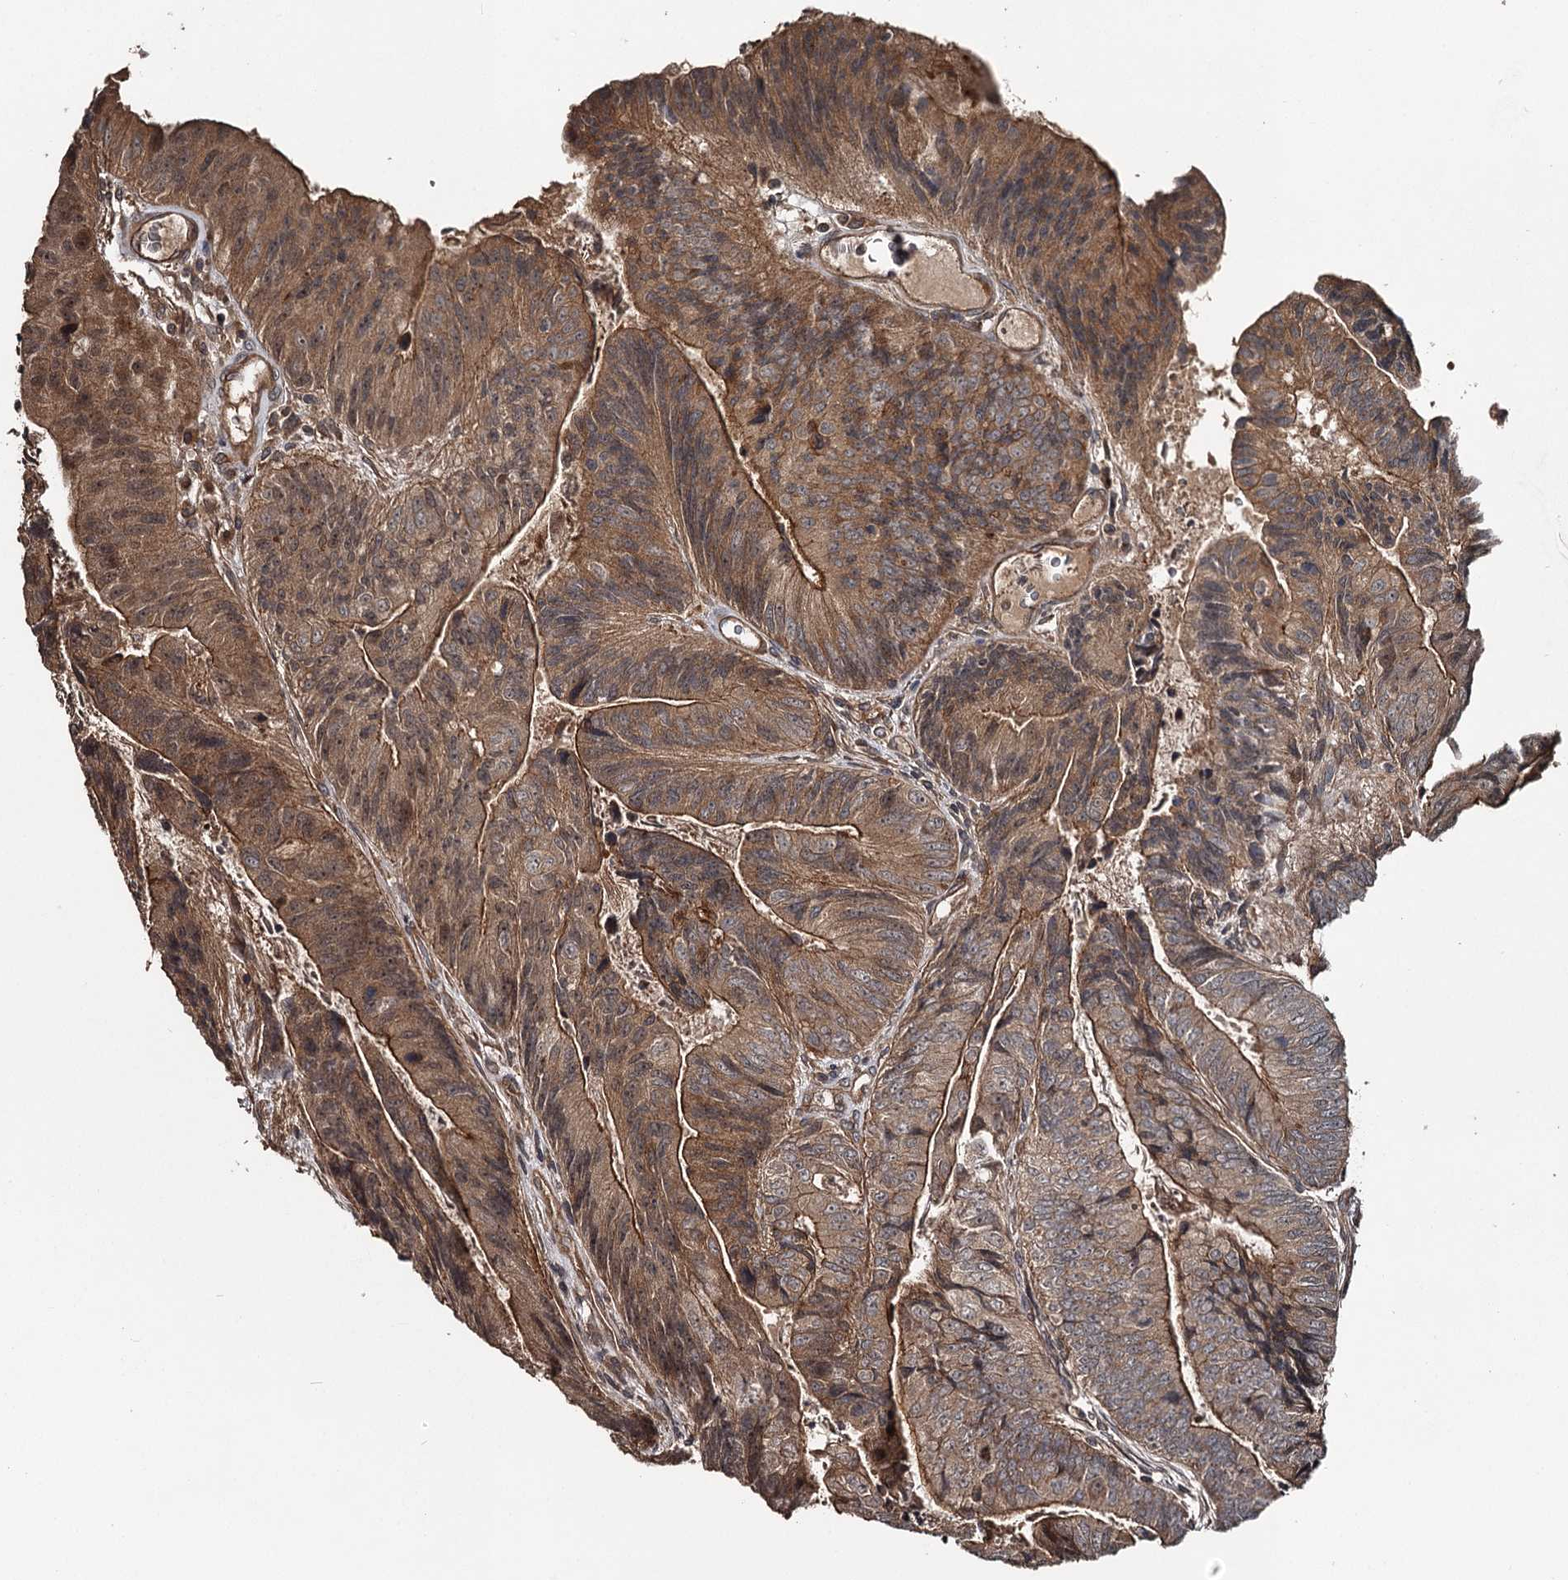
{"staining": {"intensity": "strong", "quantity": ">75%", "location": "cytoplasmic/membranous"}, "tissue": "colorectal cancer", "cell_type": "Tumor cells", "image_type": "cancer", "snomed": [{"axis": "morphology", "description": "Adenocarcinoma, NOS"}, {"axis": "topography", "description": "Colon"}], "caption": "Colorectal cancer (adenocarcinoma) tissue shows strong cytoplasmic/membranous staining in about >75% of tumor cells", "gene": "RAB21", "patient": {"sex": "female", "age": 67}}